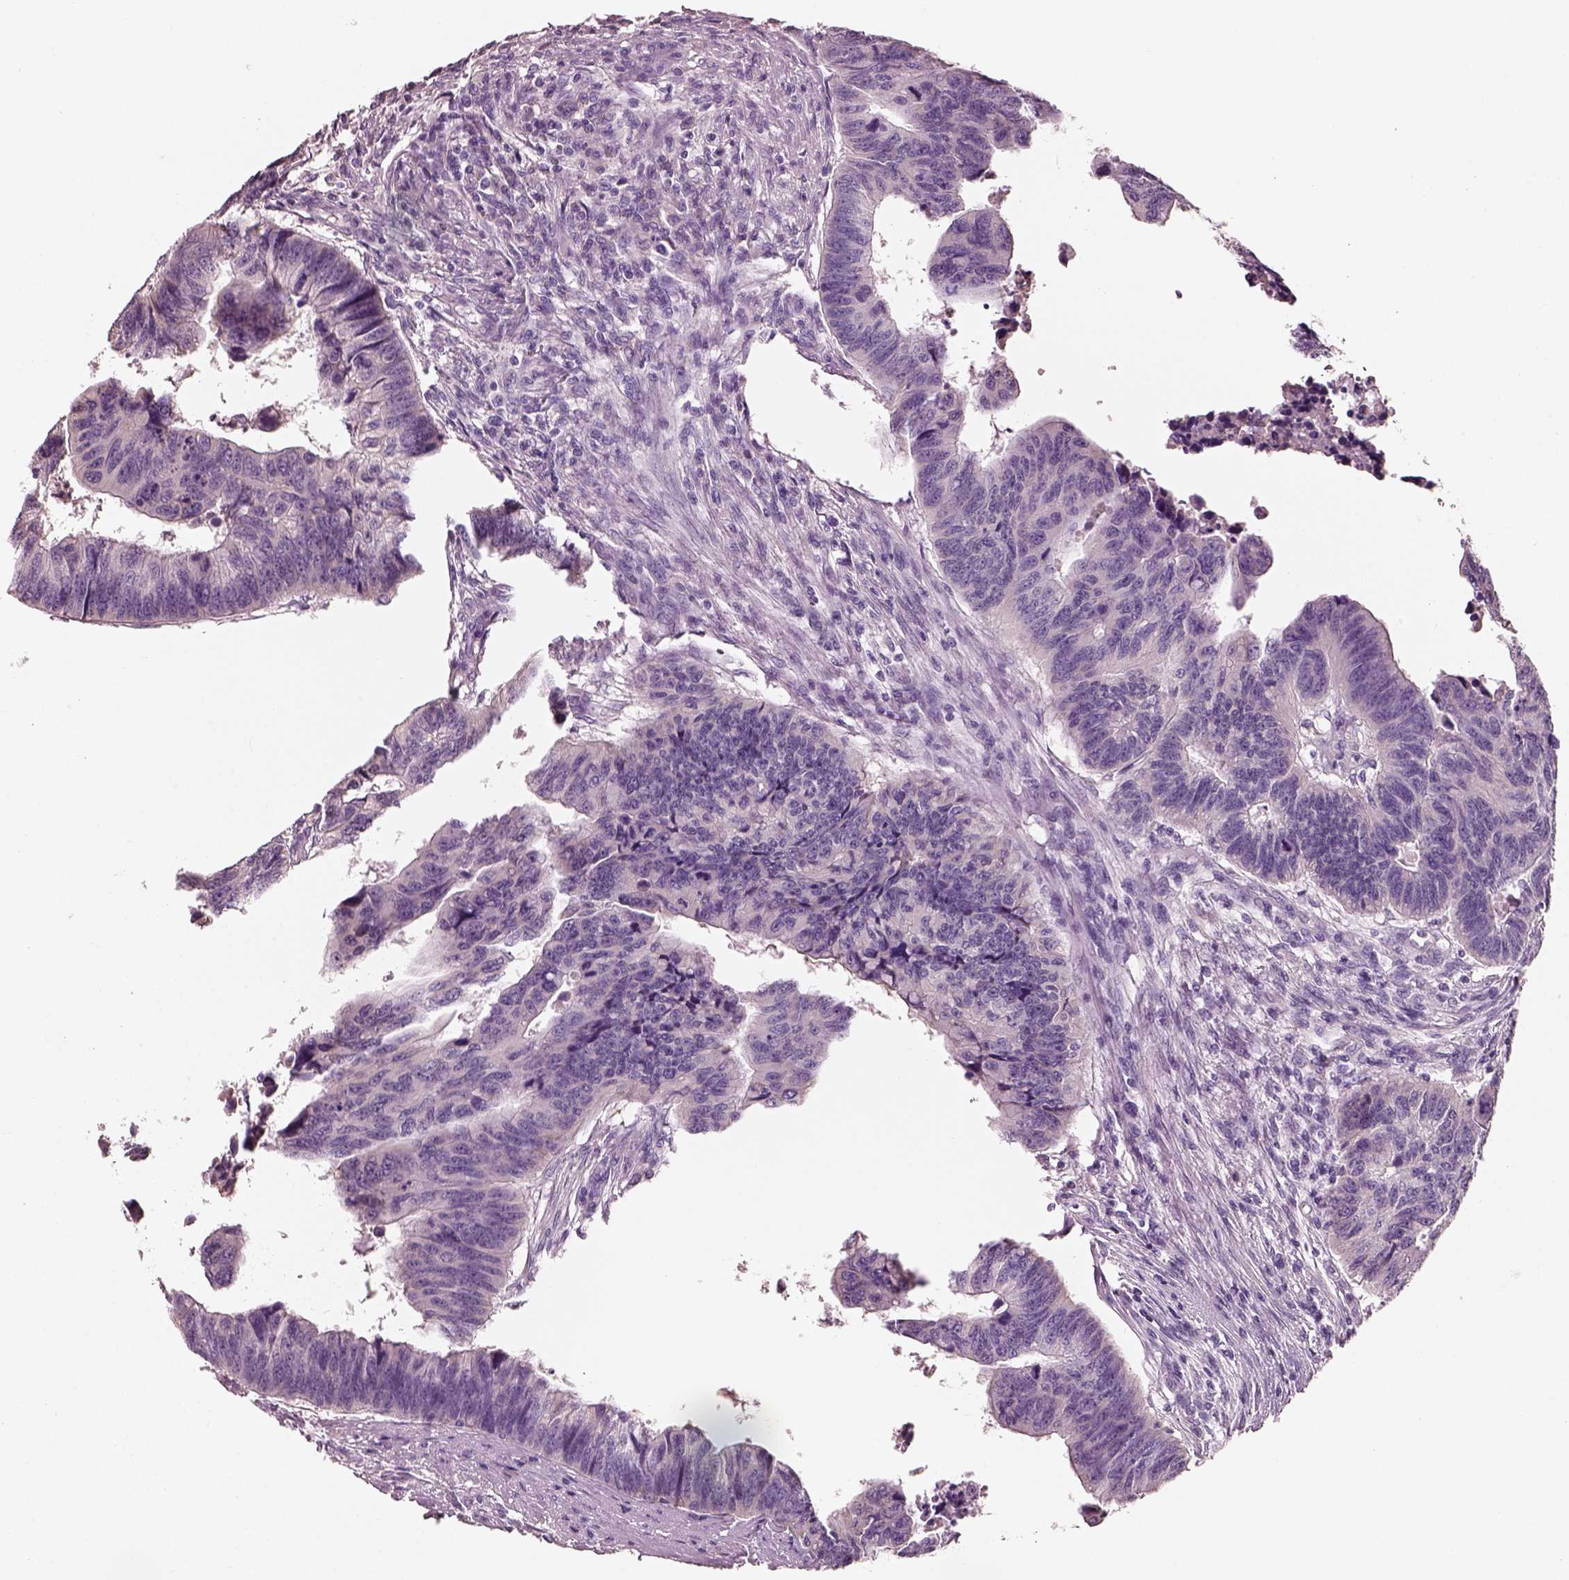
{"staining": {"intensity": "negative", "quantity": "none", "location": "none"}, "tissue": "colorectal cancer", "cell_type": "Tumor cells", "image_type": "cancer", "snomed": [{"axis": "morphology", "description": "Adenocarcinoma, NOS"}, {"axis": "topography", "description": "Rectum"}], "caption": "Human adenocarcinoma (colorectal) stained for a protein using IHC shows no staining in tumor cells.", "gene": "PNOC", "patient": {"sex": "female", "age": 85}}